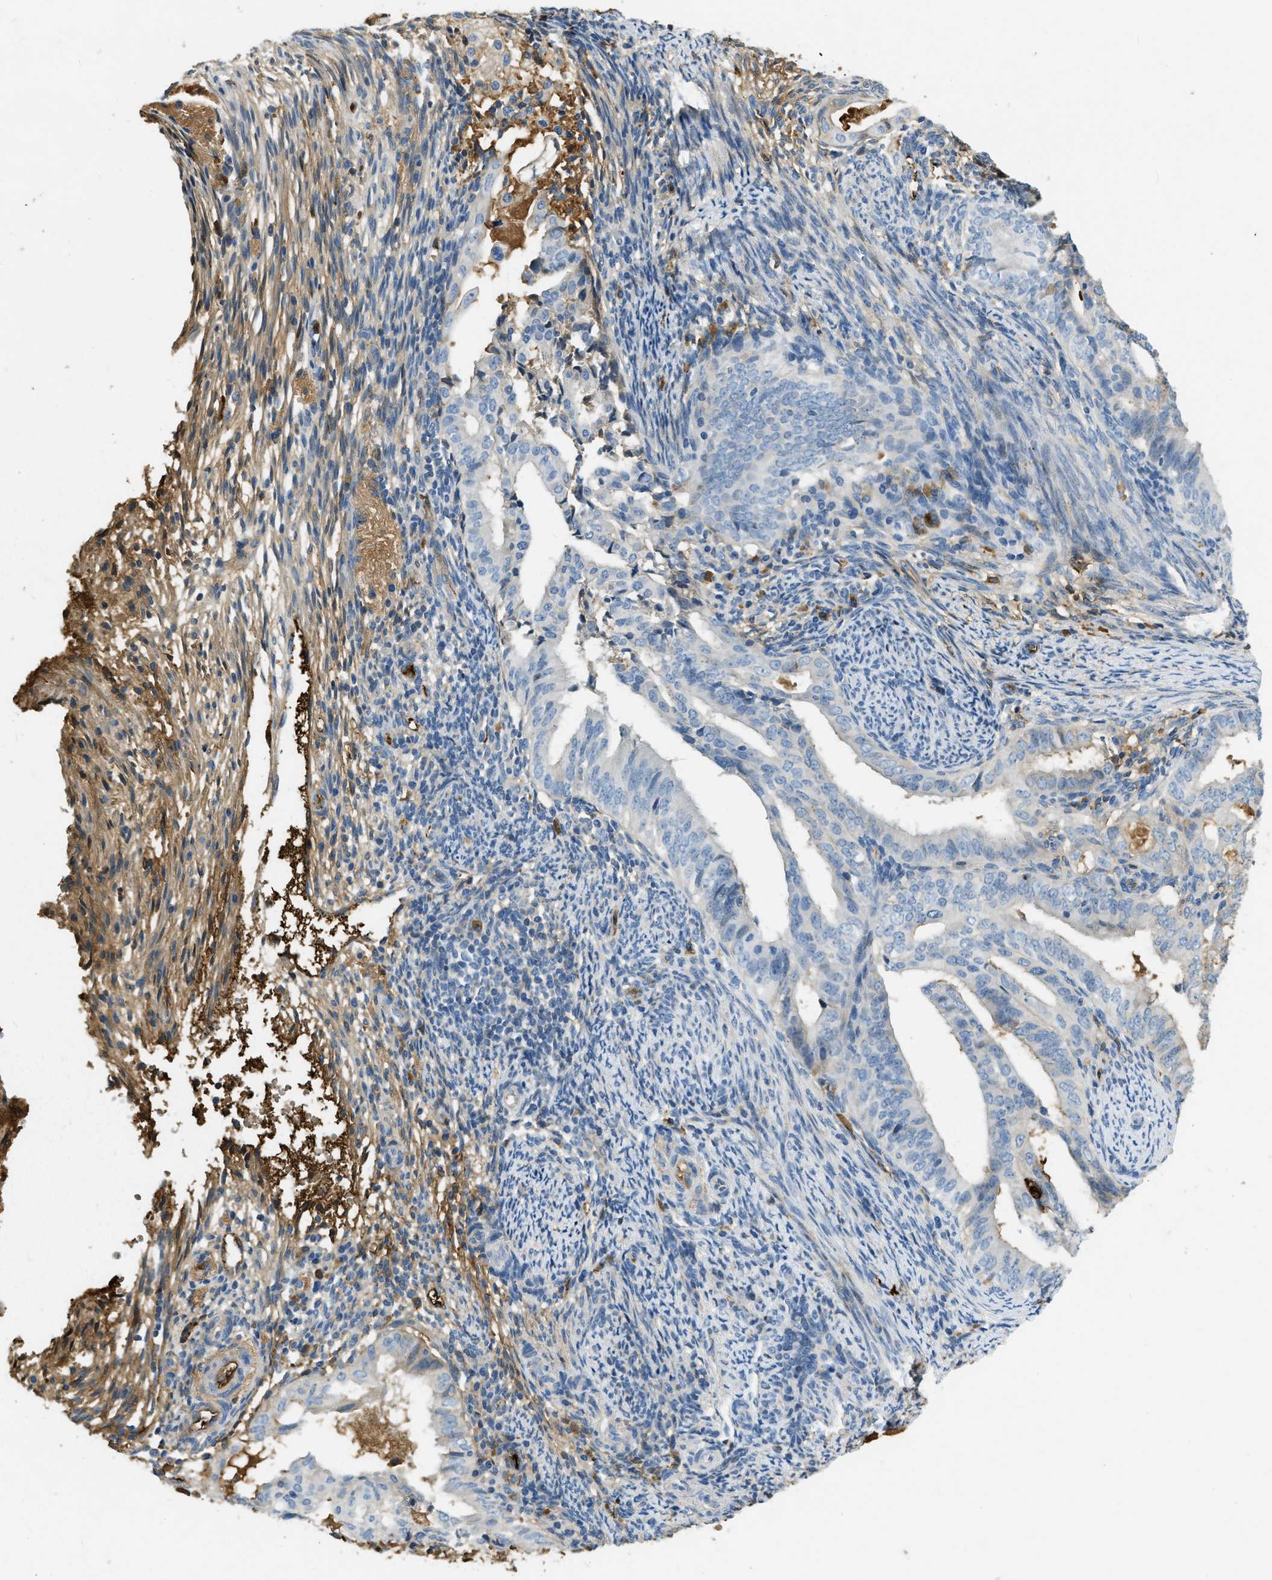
{"staining": {"intensity": "negative", "quantity": "none", "location": "none"}, "tissue": "endometrial cancer", "cell_type": "Tumor cells", "image_type": "cancer", "snomed": [{"axis": "morphology", "description": "Adenocarcinoma, NOS"}, {"axis": "topography", "description": "Endometrium"}], "caption": "Immunohistochemical staining of human endometrial cancer reveals no significant expression in tumor cells. The staining was performed using DAB to visualize the protein expression in brown, while the nuclei were stained in blue with hematoxylin (Magnification: 20x).", "gene": "PRTN3", "patient": {"sex": "female", "age": 58}}